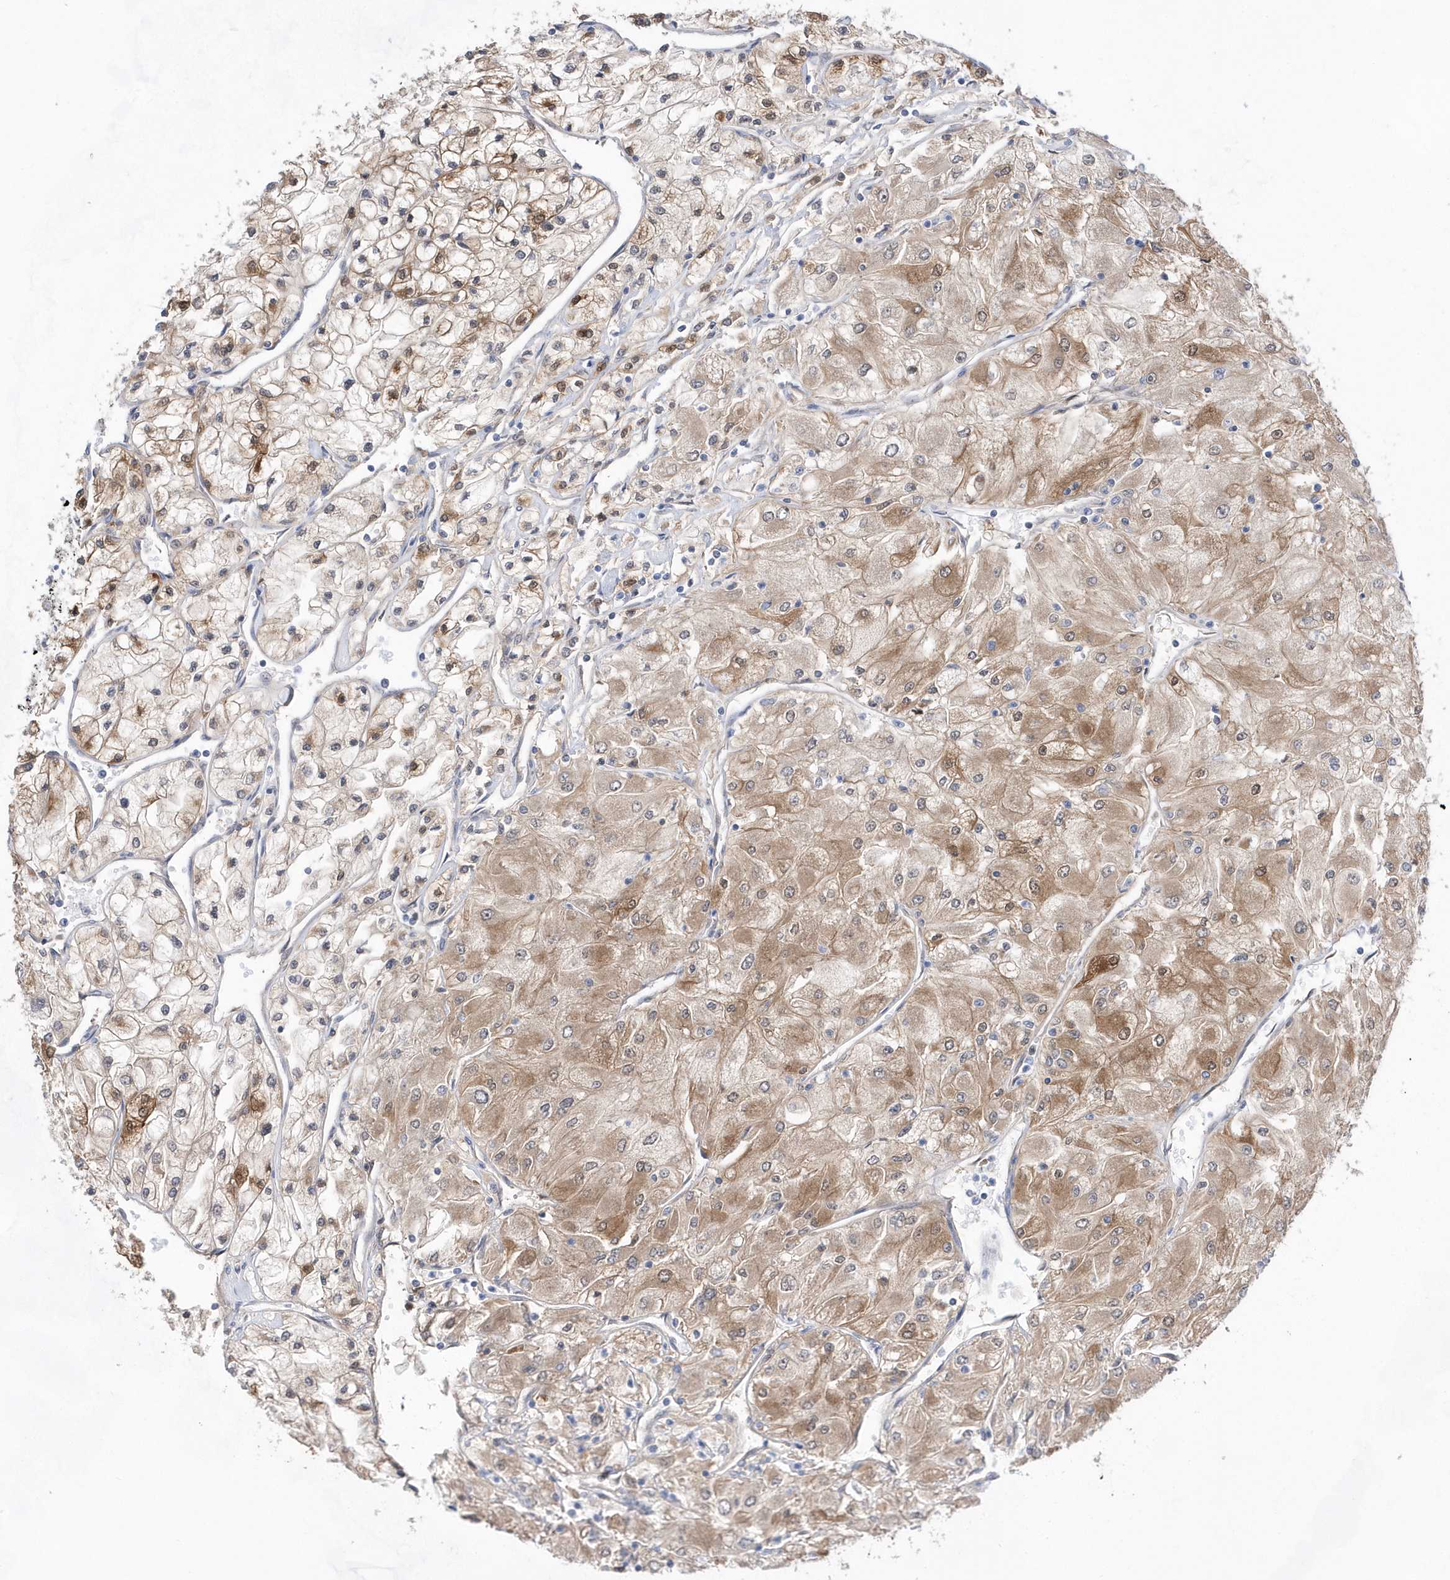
{"staining": {"intensity": "moderate", "quantity": ">75%", "location": "cytoplasmic/membranous,nuclear"}, "tissue": "renal cancer", "cell_type": "Tumor cells", "image_type": "cancer", "snomed": [{"axis": "morphology", "description": "Adenocarcinoma, NOS"}, {"axis": "topography", "description": "Kidney"}], "caption": "Immunohistochemical staining of human adenocarcinoma (renal) demonstrates moderate cytoplasmic/membranous and nuclear protein positivity in approximately >75% of tumor cells. The staining is performed using DAB (3,3'-diaminobenzidine) brown chromogen to label protein expression. The nuclei are counter-stained blue using hematoxylin.", "gene": "BDH2", "patient": {"sex": "male", "age": 80}}